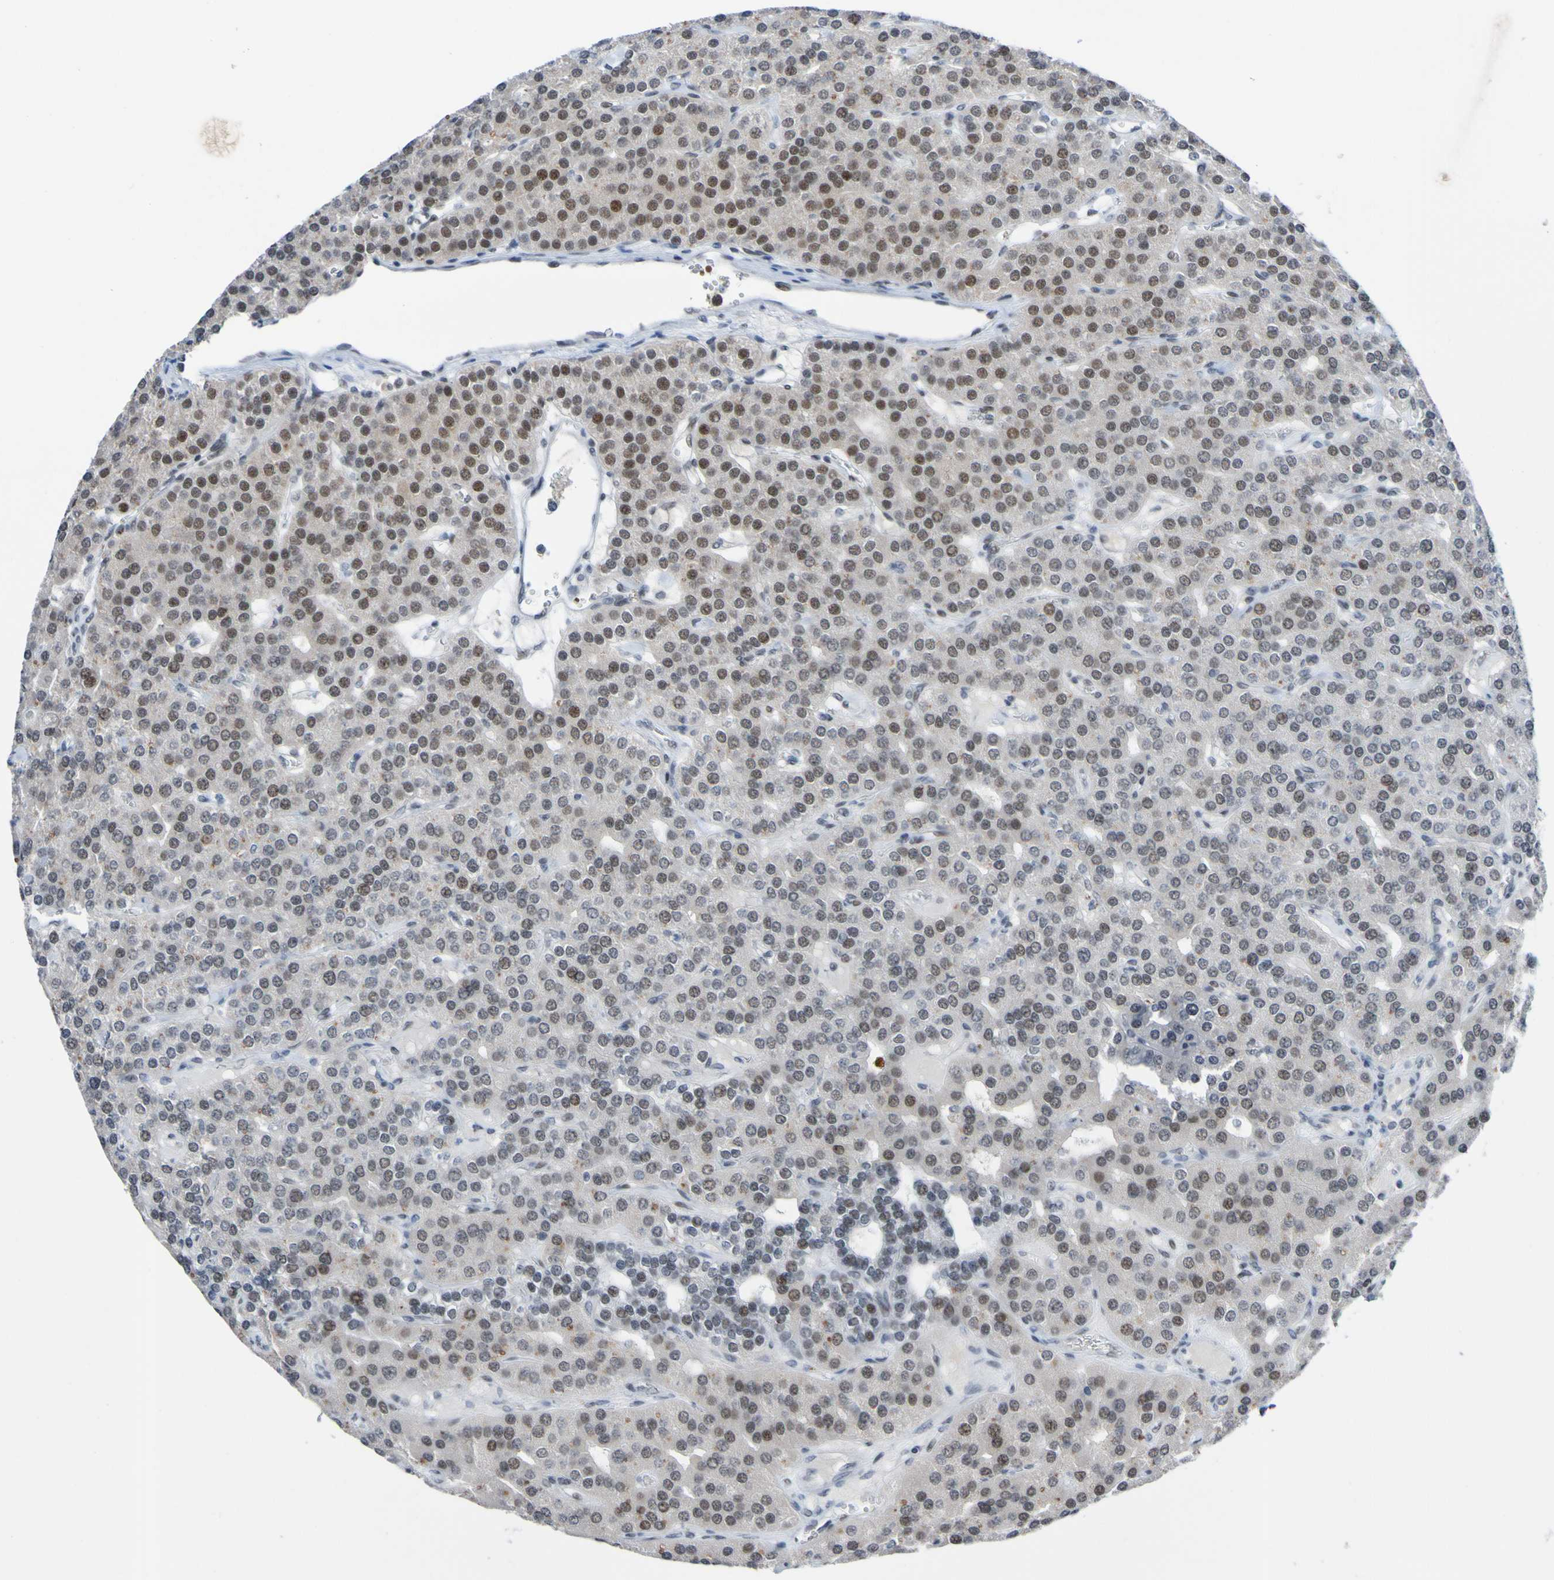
{"staining": {"intensity": "moderate", "quantity": "25%-75%", "location": "nuclear"}, "tissue": "parathyroid gland", "cell_type": "Glandular cells", "image_type": "normal", "snomed": [{"axis": "morphology", "description": "Normal tissue, NOS"}, {"axis": "morphology", "description": "Adenoma, NOS"}, {"axis": "topography", "description": "Parathyroid gland"}], "caption": "Glandular cells display medium levels of moderate nuclear staining in about 25%-75% of cells in benign parathyroid gland.", "gene": "PCGF1", "patient": {"sex": "female", "age": 86}}